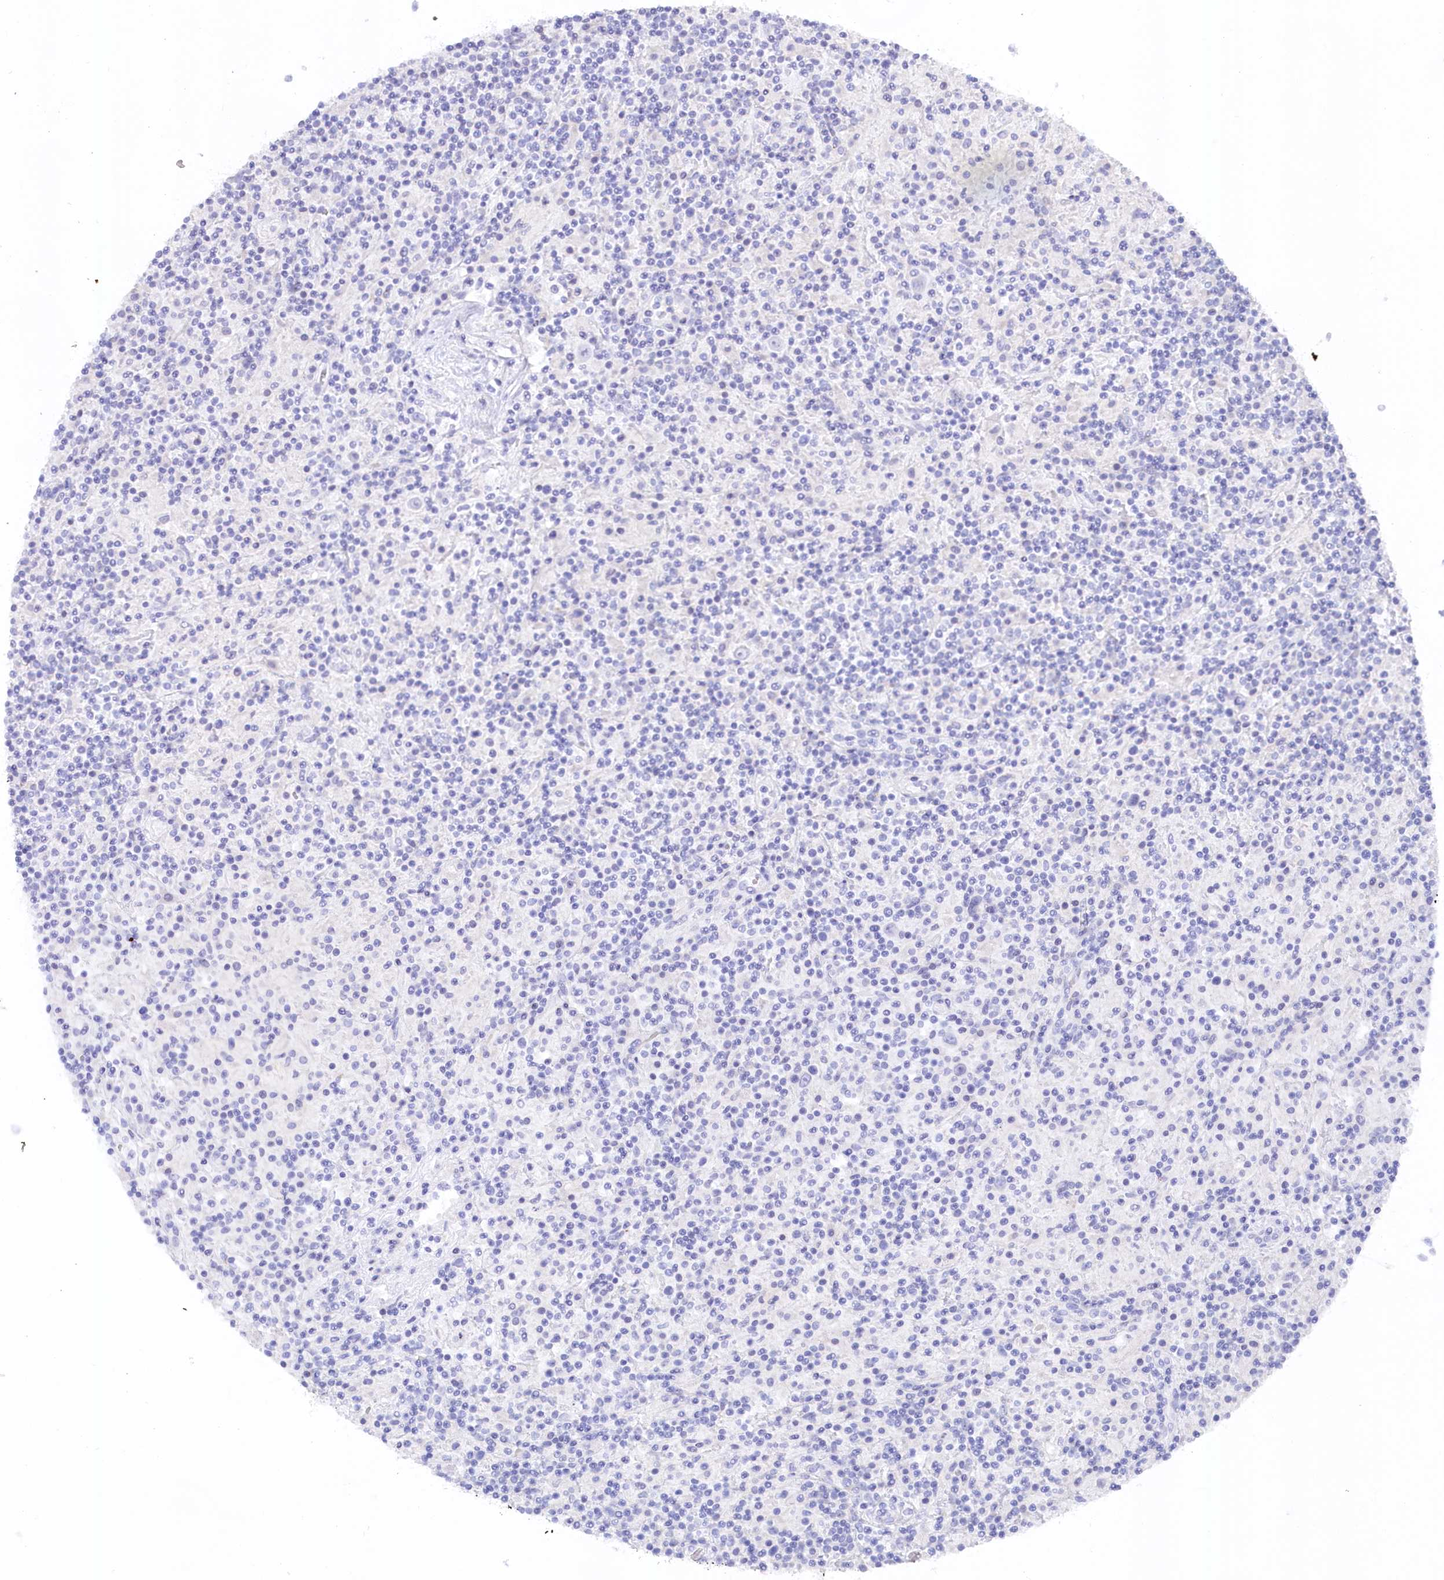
{"staining": {"intensity": "negative", "quantity": "none", "location": "none"}, "tissue": "lymphoma", "cell_type": "Tumor cells", "image_type": "cancer", "snomed": [{"axis": "morphology", "description": "Hodgkin's disease, NOS"}, {"axis": "topography", "description": "Lymph node"}], "caption": "Immunohistochemical staining of human lymphoma reveals no significant expression in tumor cells.", "gene": "MYOZ1", "patient": {"sex": "male", "age": 70}}